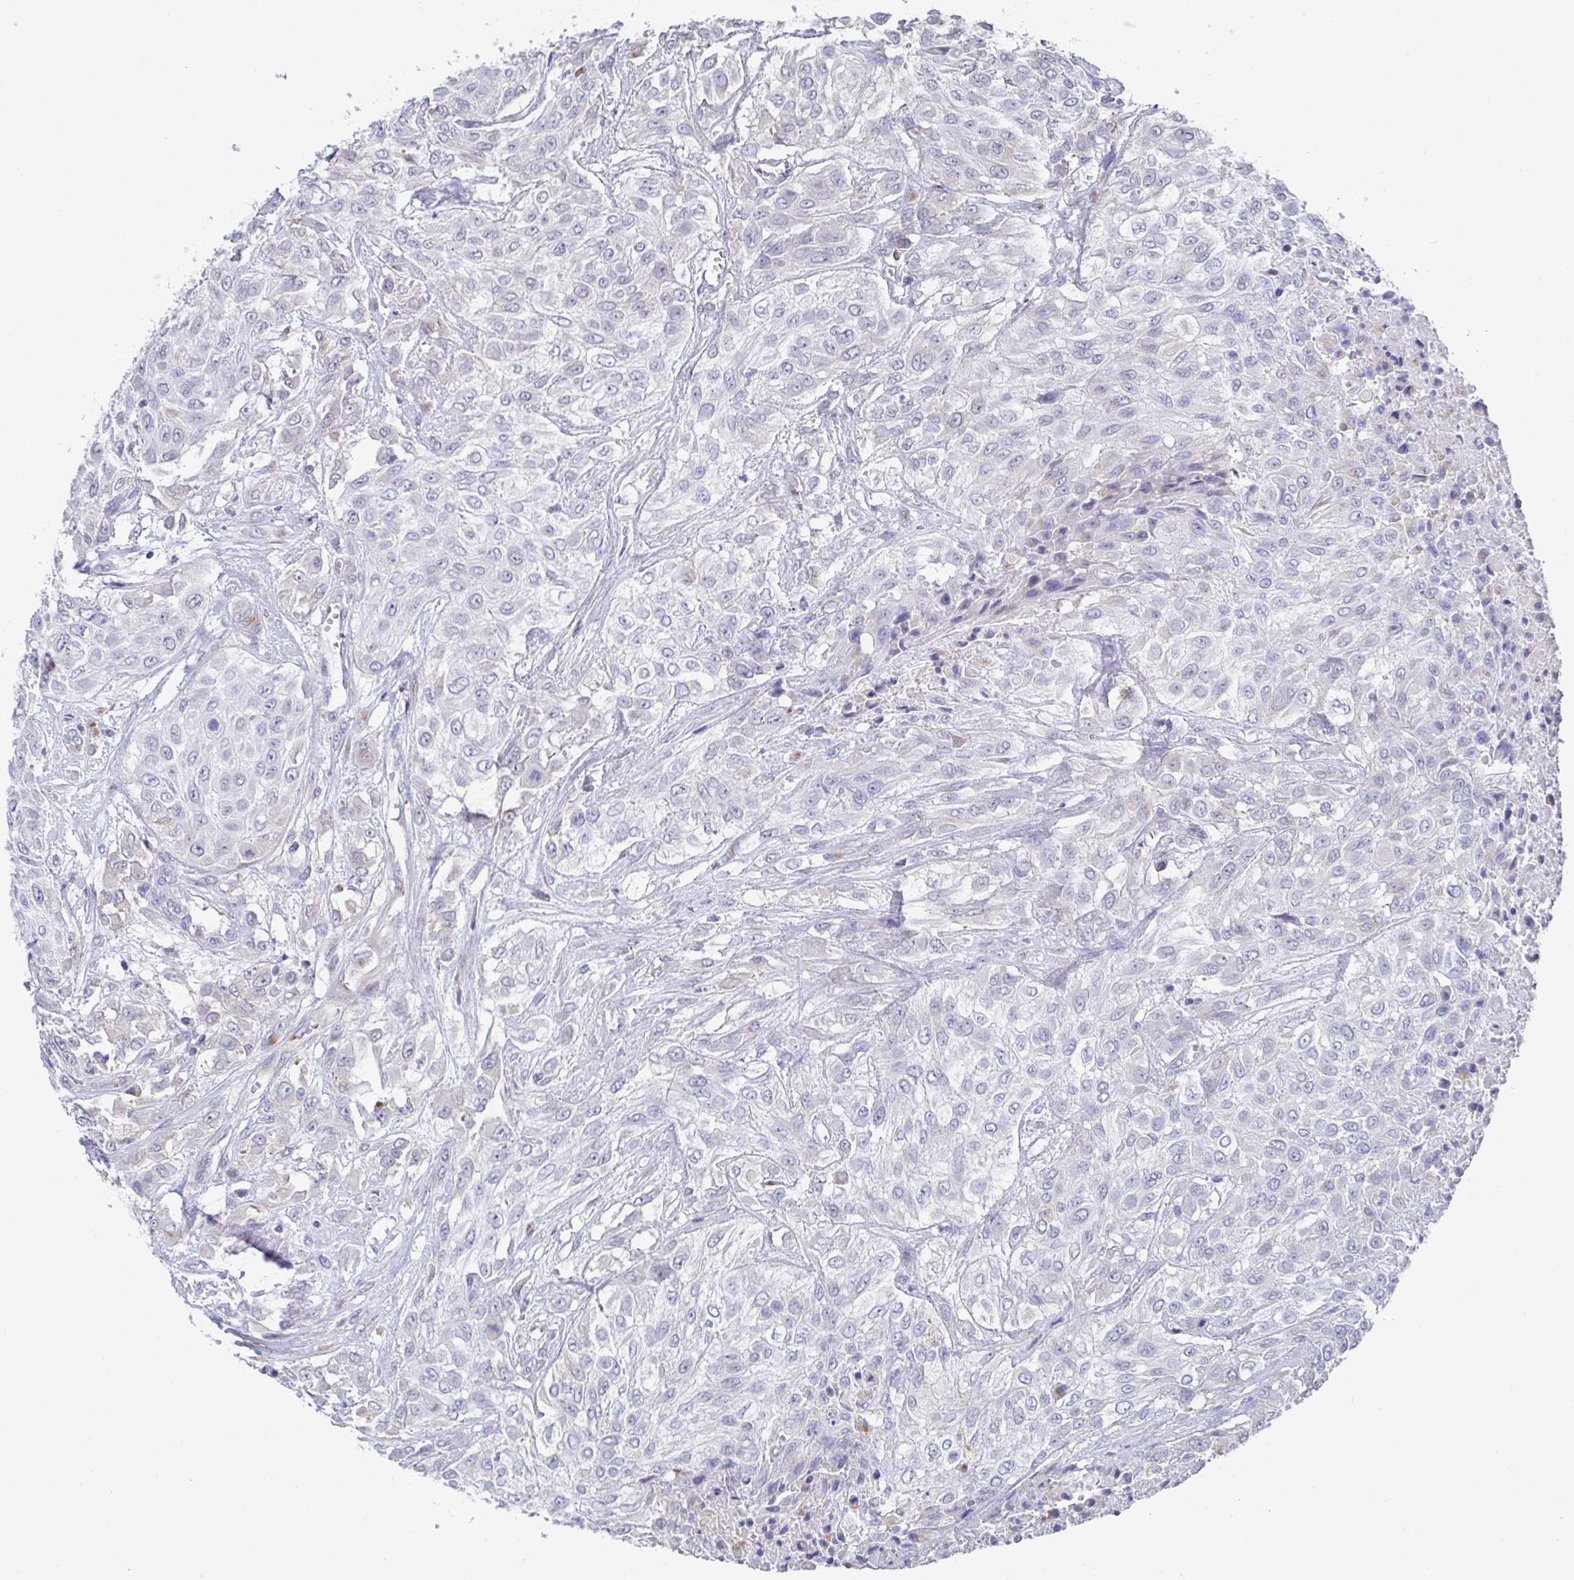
{"staining": {"intensity": "negative", "quantity": "none", "location": "none"}, "tissue": "urothelial cancer", "cell_type": "Tumor cells", "image_type": "cancer", "snomed": [{"axis": "morphology", "description": "Urothelial carcinoma, High grade"}, {"axis": "topography", "description": "Urinary bladder"}], "caption": "Histopathology image shows no protein staining in tumor cells of urothelial carcinoma (high-grade) tissue. (Stains: DAB (3,3'-diaminobenzidine) IHC with hematoxylin counter stain, Microscopy: brightfield microscopy at high magnification).", "gene": "TAS2R39", "patient": {"sex": "male", "age": 57}}